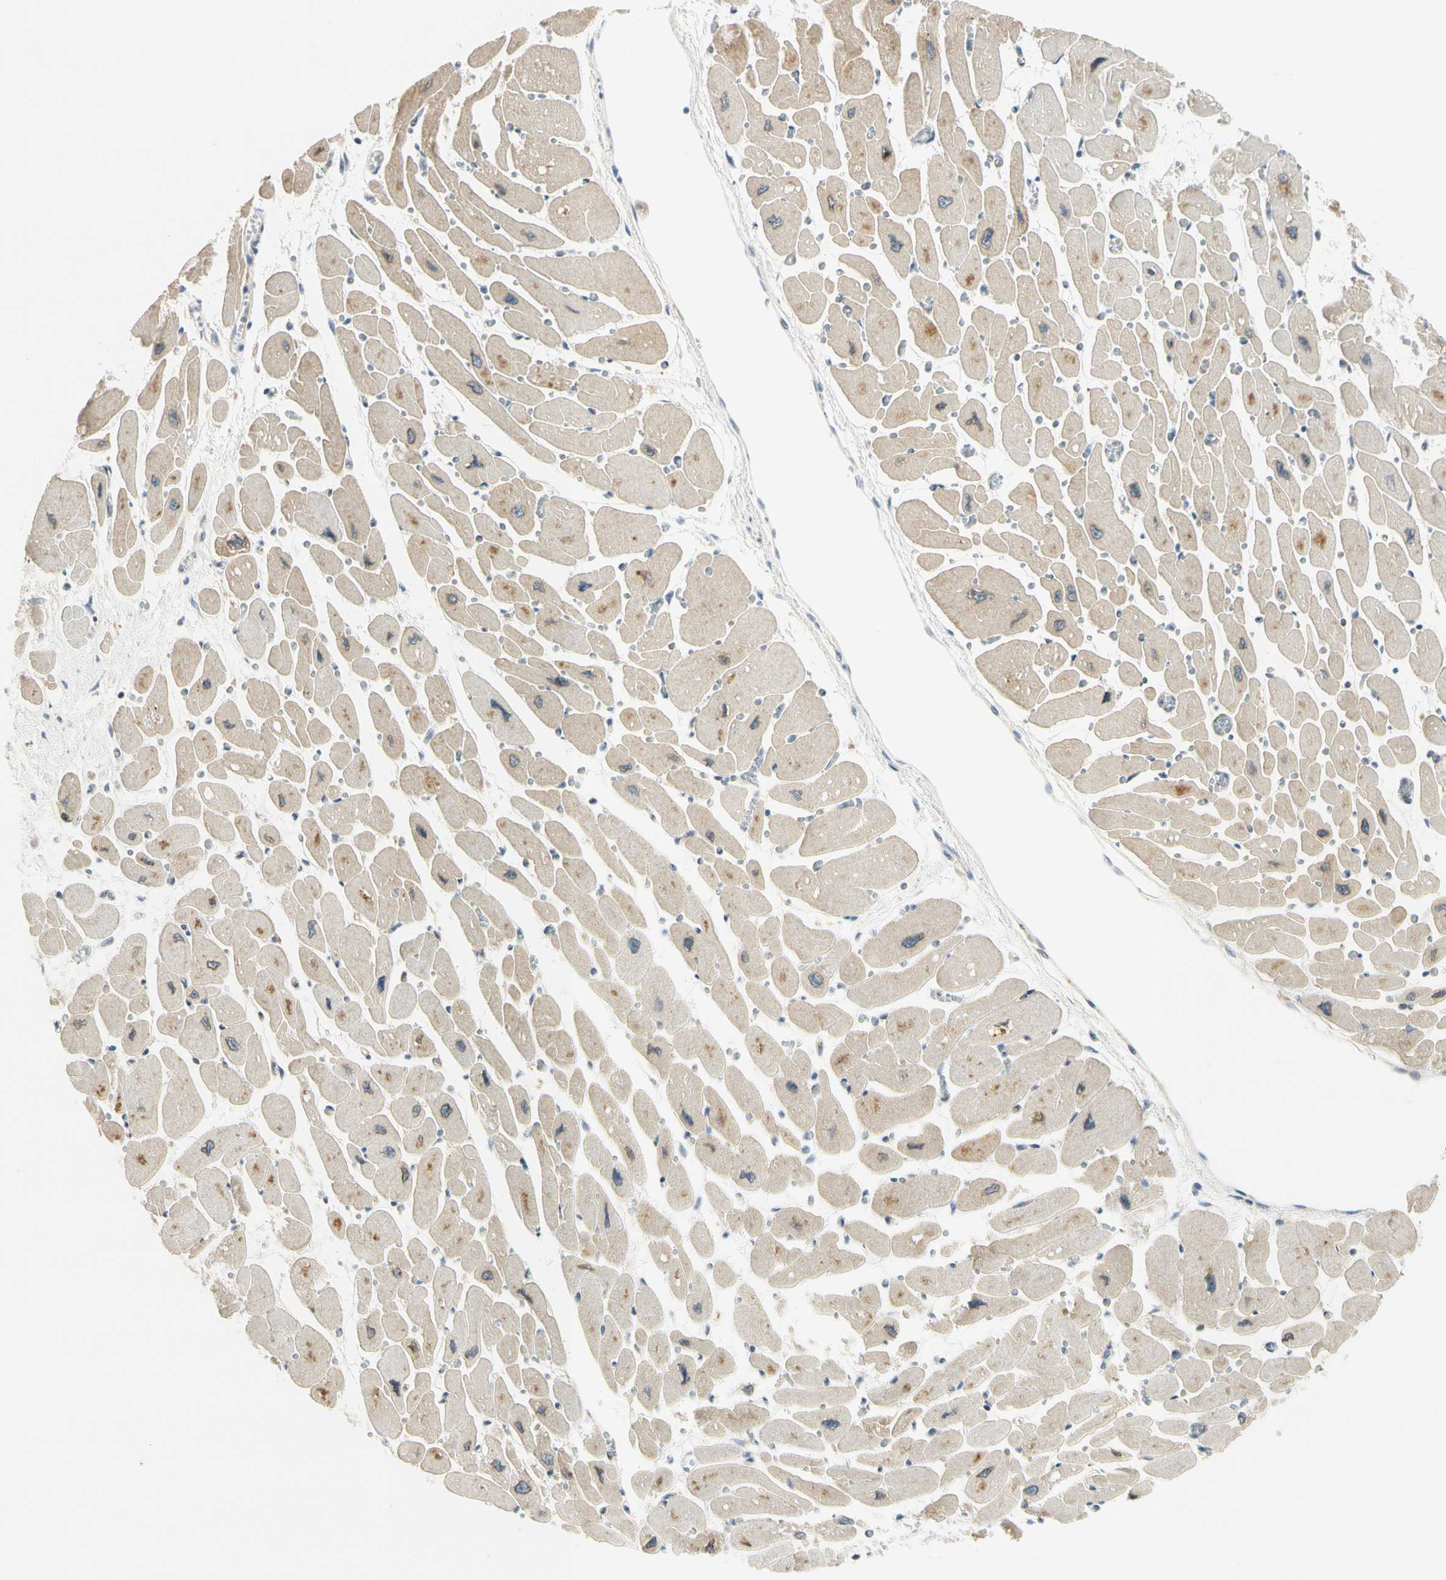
{"staining": {"intensity": "weak", "quantity": "25%-75%", "location": "cytoplasmic/membranous,nuclear"}, "tissue": "heart muscle", "cell_type": "Cardiomyocytes", "image_type": "normal", "snomed": [{"axis": "morphology", "description": "Normal tissue, NOS"}, {"axis": "topography", "description": "Heart"}], "caption": "Weak cytoplasmic/membranous,nuclear staining is seen in approximately 25%-75% of cardiomyocytes in unremarkable heart muscle. Using DAB (brown) and hematoxylin (blue) stains, captured at high magnification using brightfield microscopy.", "gene": "NPDC1", "patient": {"sex": "female", "age": 54}}